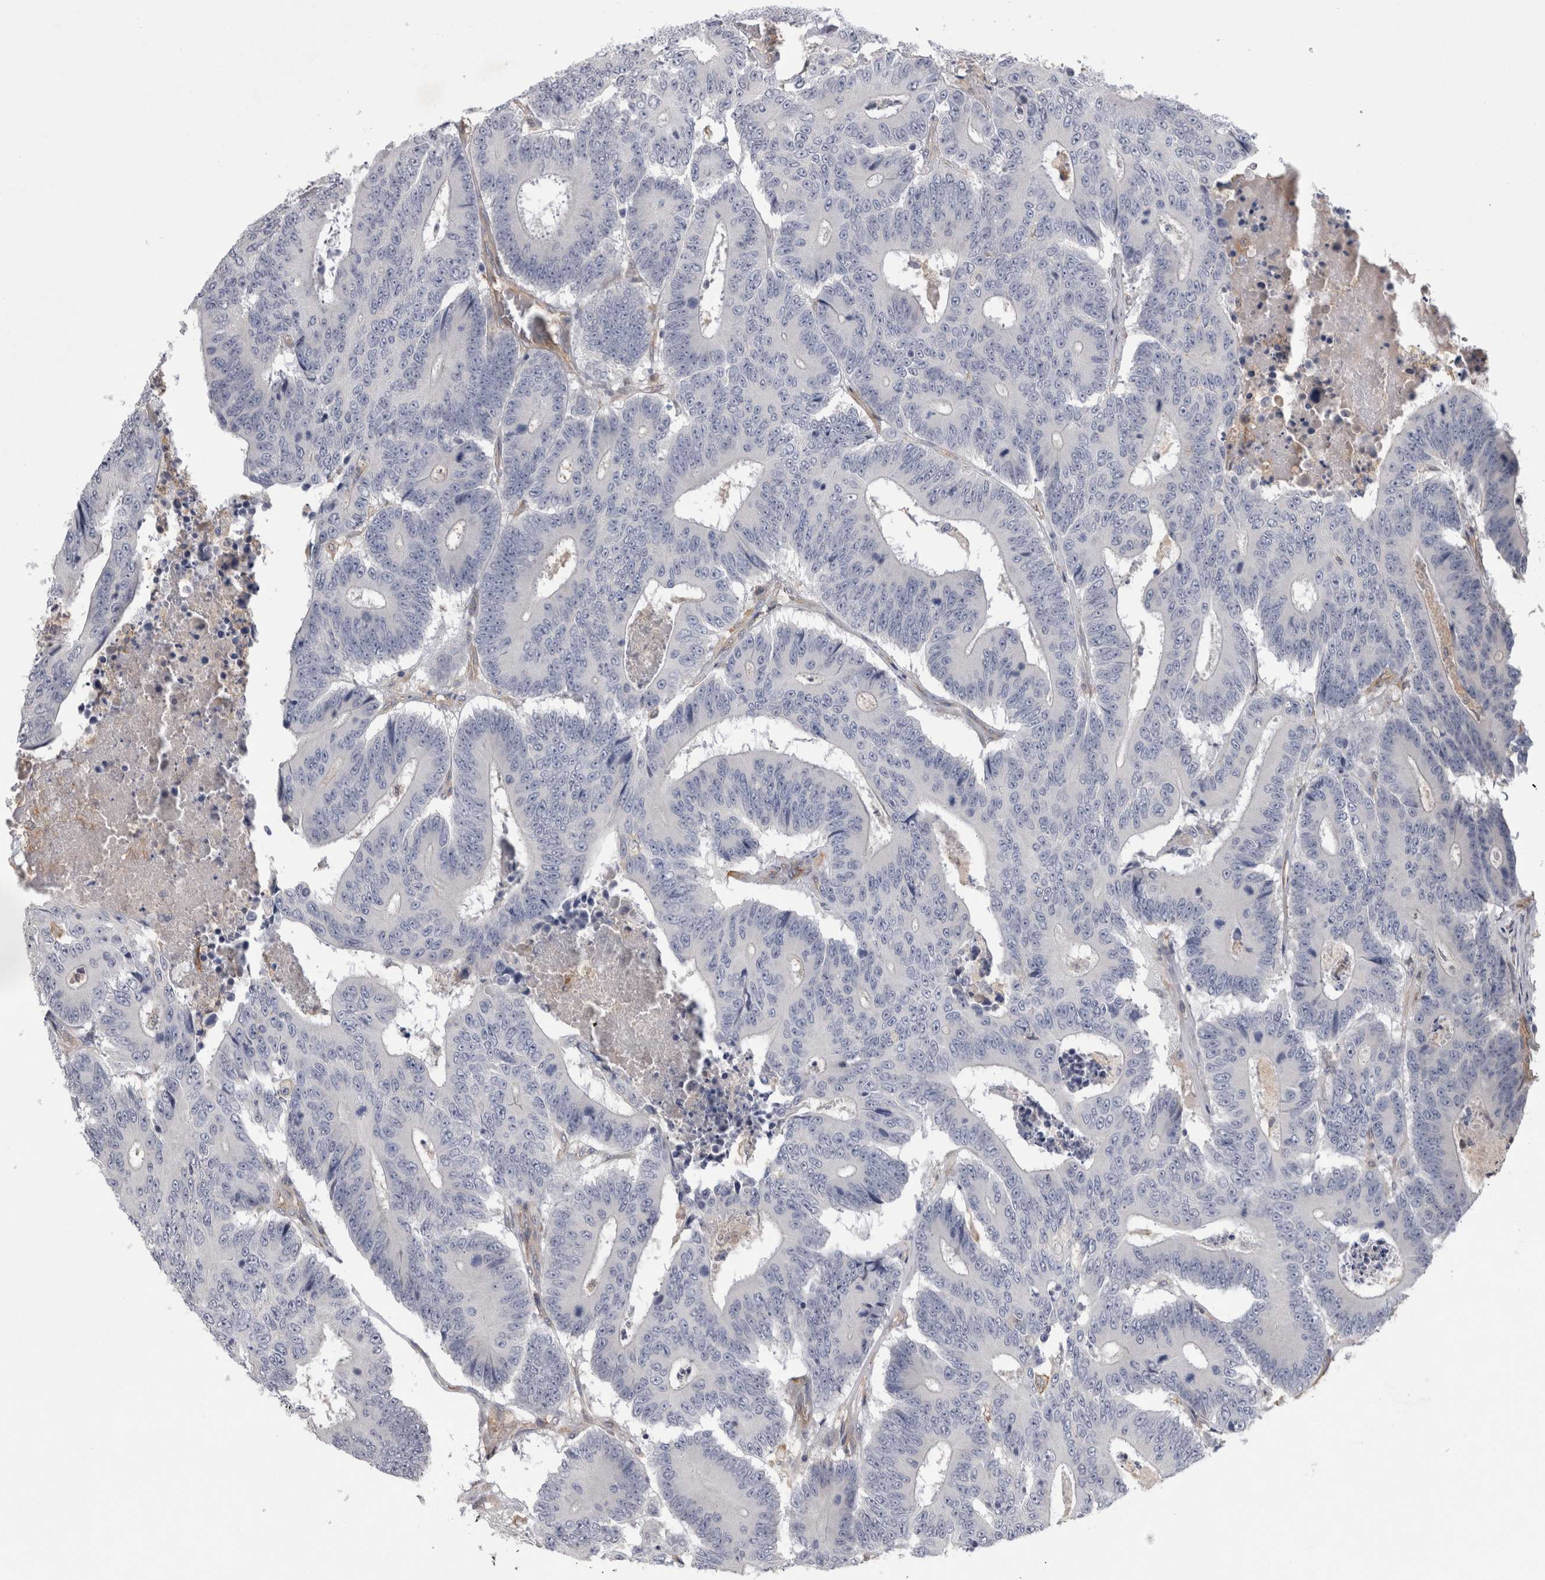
{"staining": {"intensity": "negative", "quantity": "none", "location": "none"}, "tissue": "colorectal cancer", "cell_type": "Tumor cells", "image_type": "cancer", "snomed": [{"axis": "morphology", "description": "Adenocarcinoma, NOS"}, {"axis": "topography", "description": "Colon"}], "caption": "Immunohistochemistry (IHC) histopathology image of neoplastic tissue: colorectal adenocarcinoma stained with DAB (3,3'-diaminobenzidine) reveals no significant protein staining in tumor cells. (Stains: DAB (3,3'-diaminobenzidine) immunohistochemistry with hematoxylin counter stain, Microscopy: brightfield microscopy at high magnification).", "gene": "ANKFY1", "patient": {"sex": "male", "age": 83}}